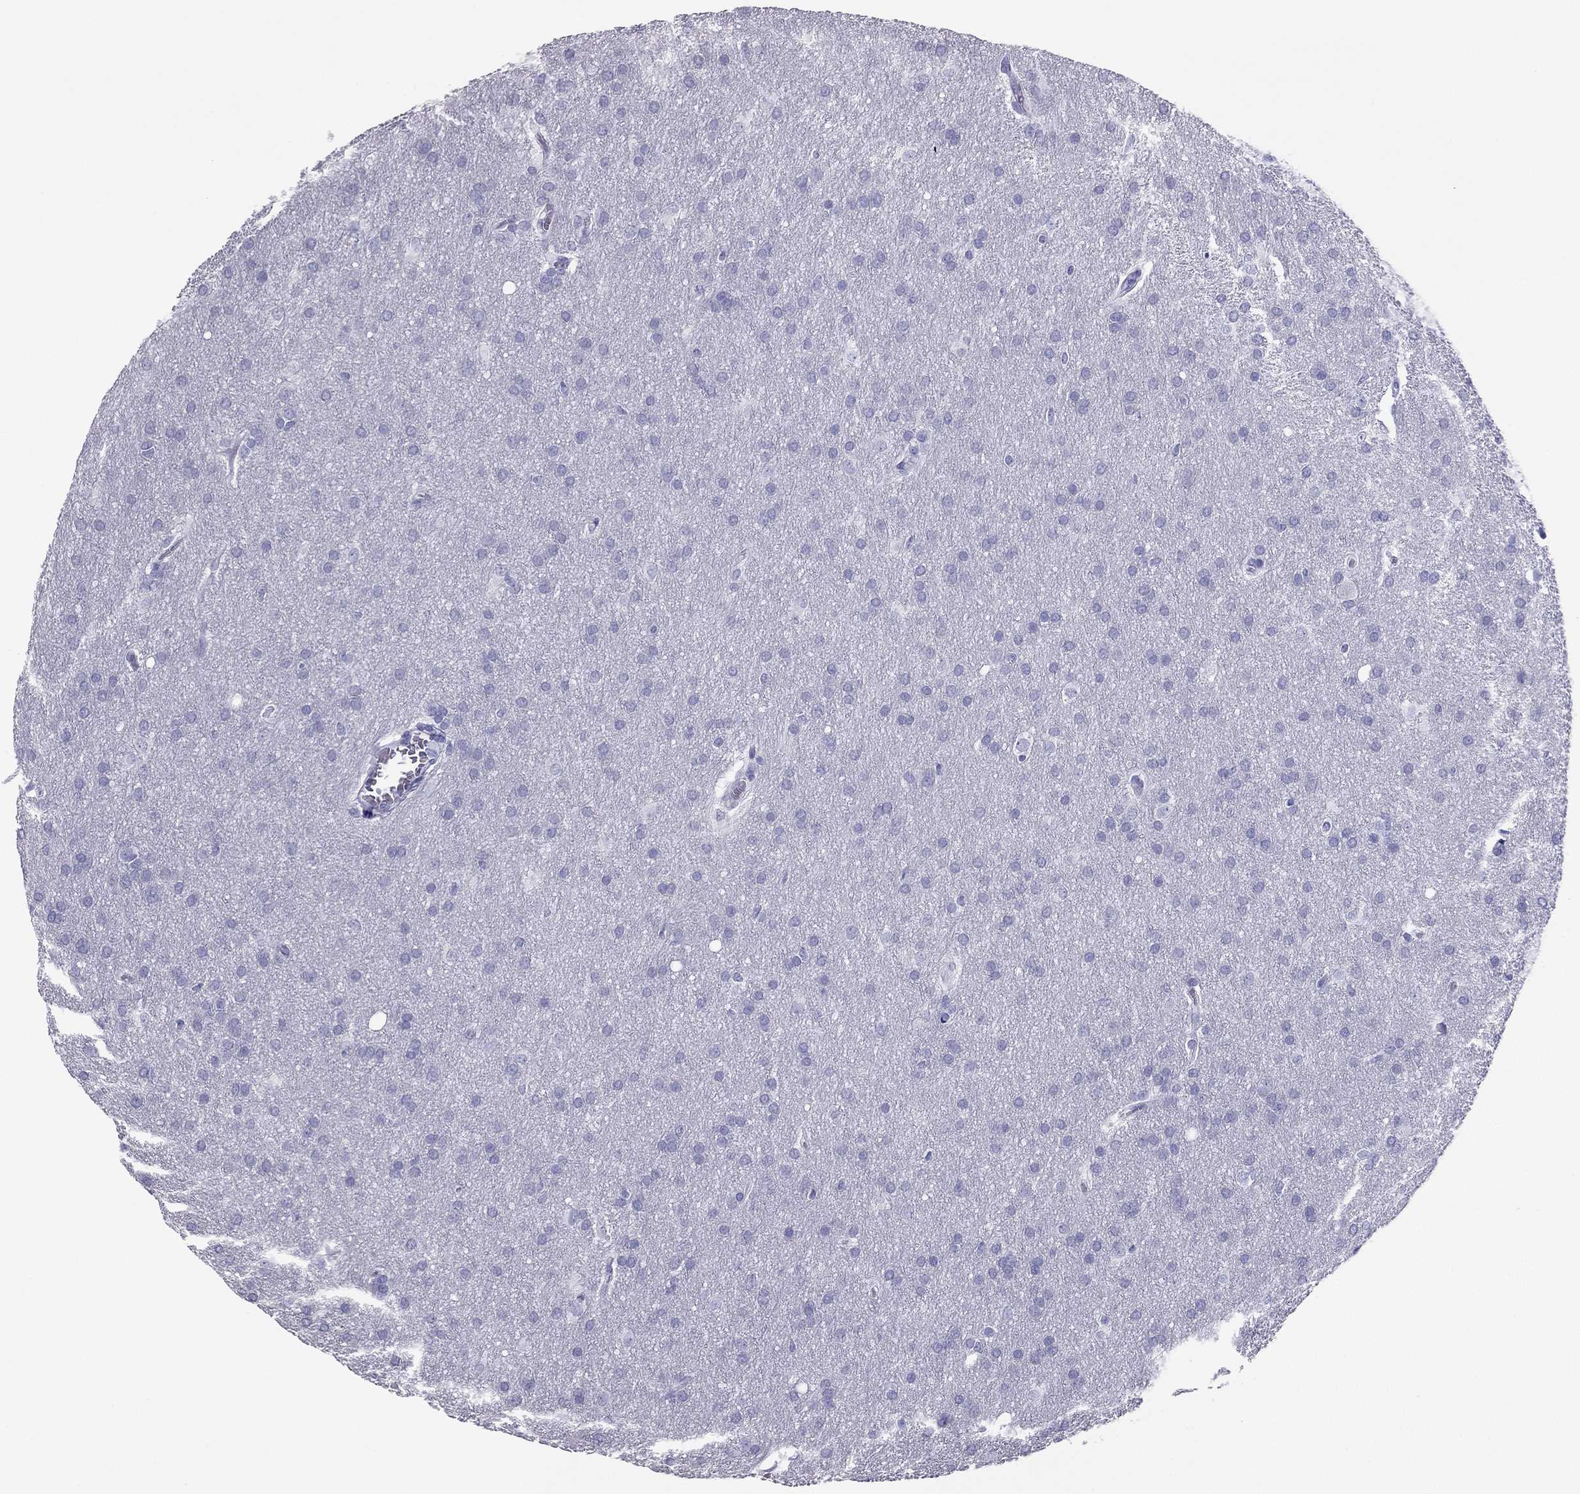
{"staining": {"intensity": "negative", "quantity": "none", "location": "none"}, "tissue": "glioma", "cell_type": "Tumor cells", "image_type": "cancer", "snomed": [{"axis": "morphology", "description": "Glioma, malignant, Low grade"}, {"axis": "topography", "description": "Brain"}], "caption": "Tumor cells show no significant protein positivity in malignant low-grade glioma.", "gene": "PDE6A", "patient": {"sex": "female", "age": 32}}